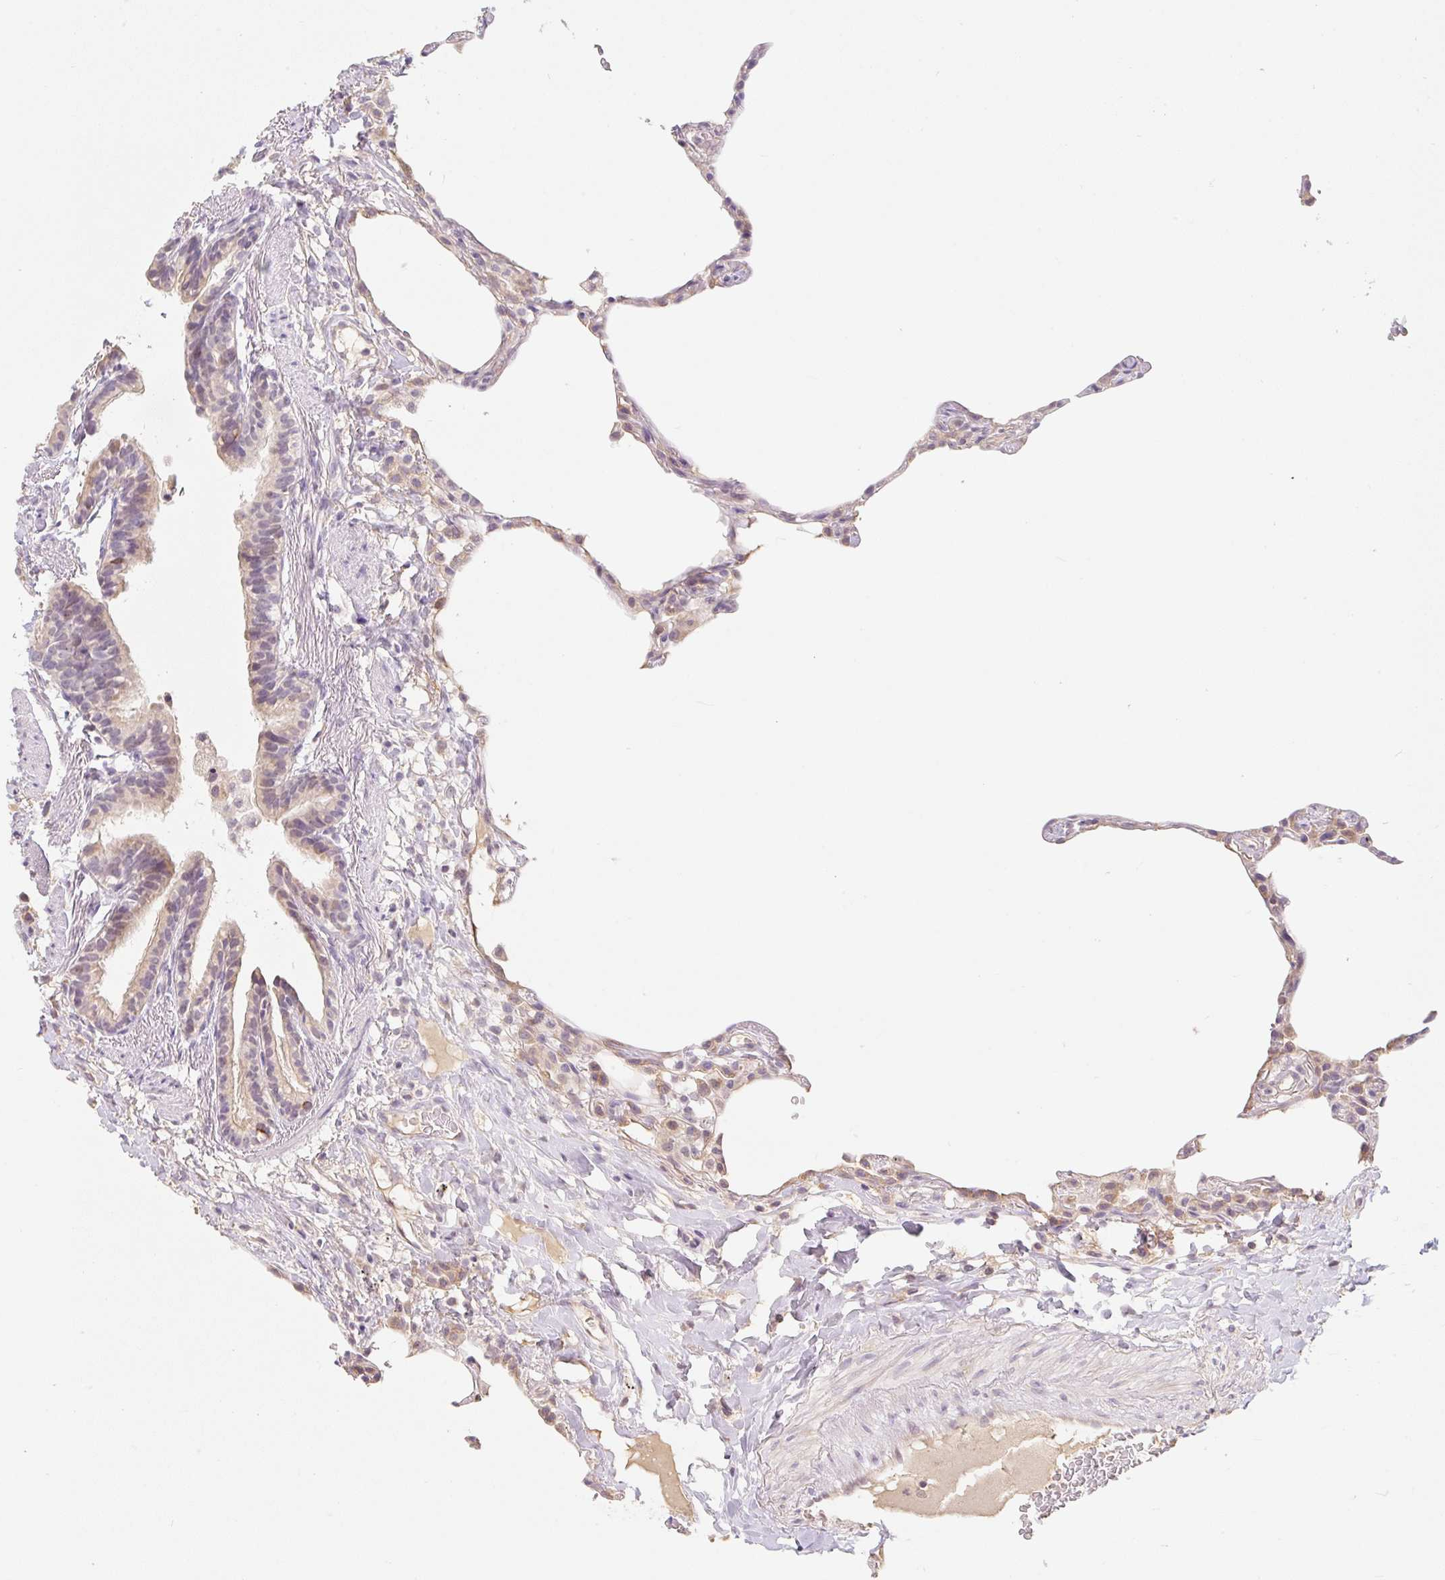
{"staining": {"intensity": "weak", "quantity": "<25%", "location": "nuclear"}, "tissue": "lung", "cell_type": "Alveolar cells", "image_type": "normal", "snomed": [{"axis": "morphology", "description": "Normal tissue, NOS"}, {"axis": "topography", "description": "Lung"}], "caption": "The immunohistochemistry (IHC) histopathology image has no significant staining in alveolar cells of lung.", "gene": "MIA2", "patient": {"sex": "female", "age": 57}}